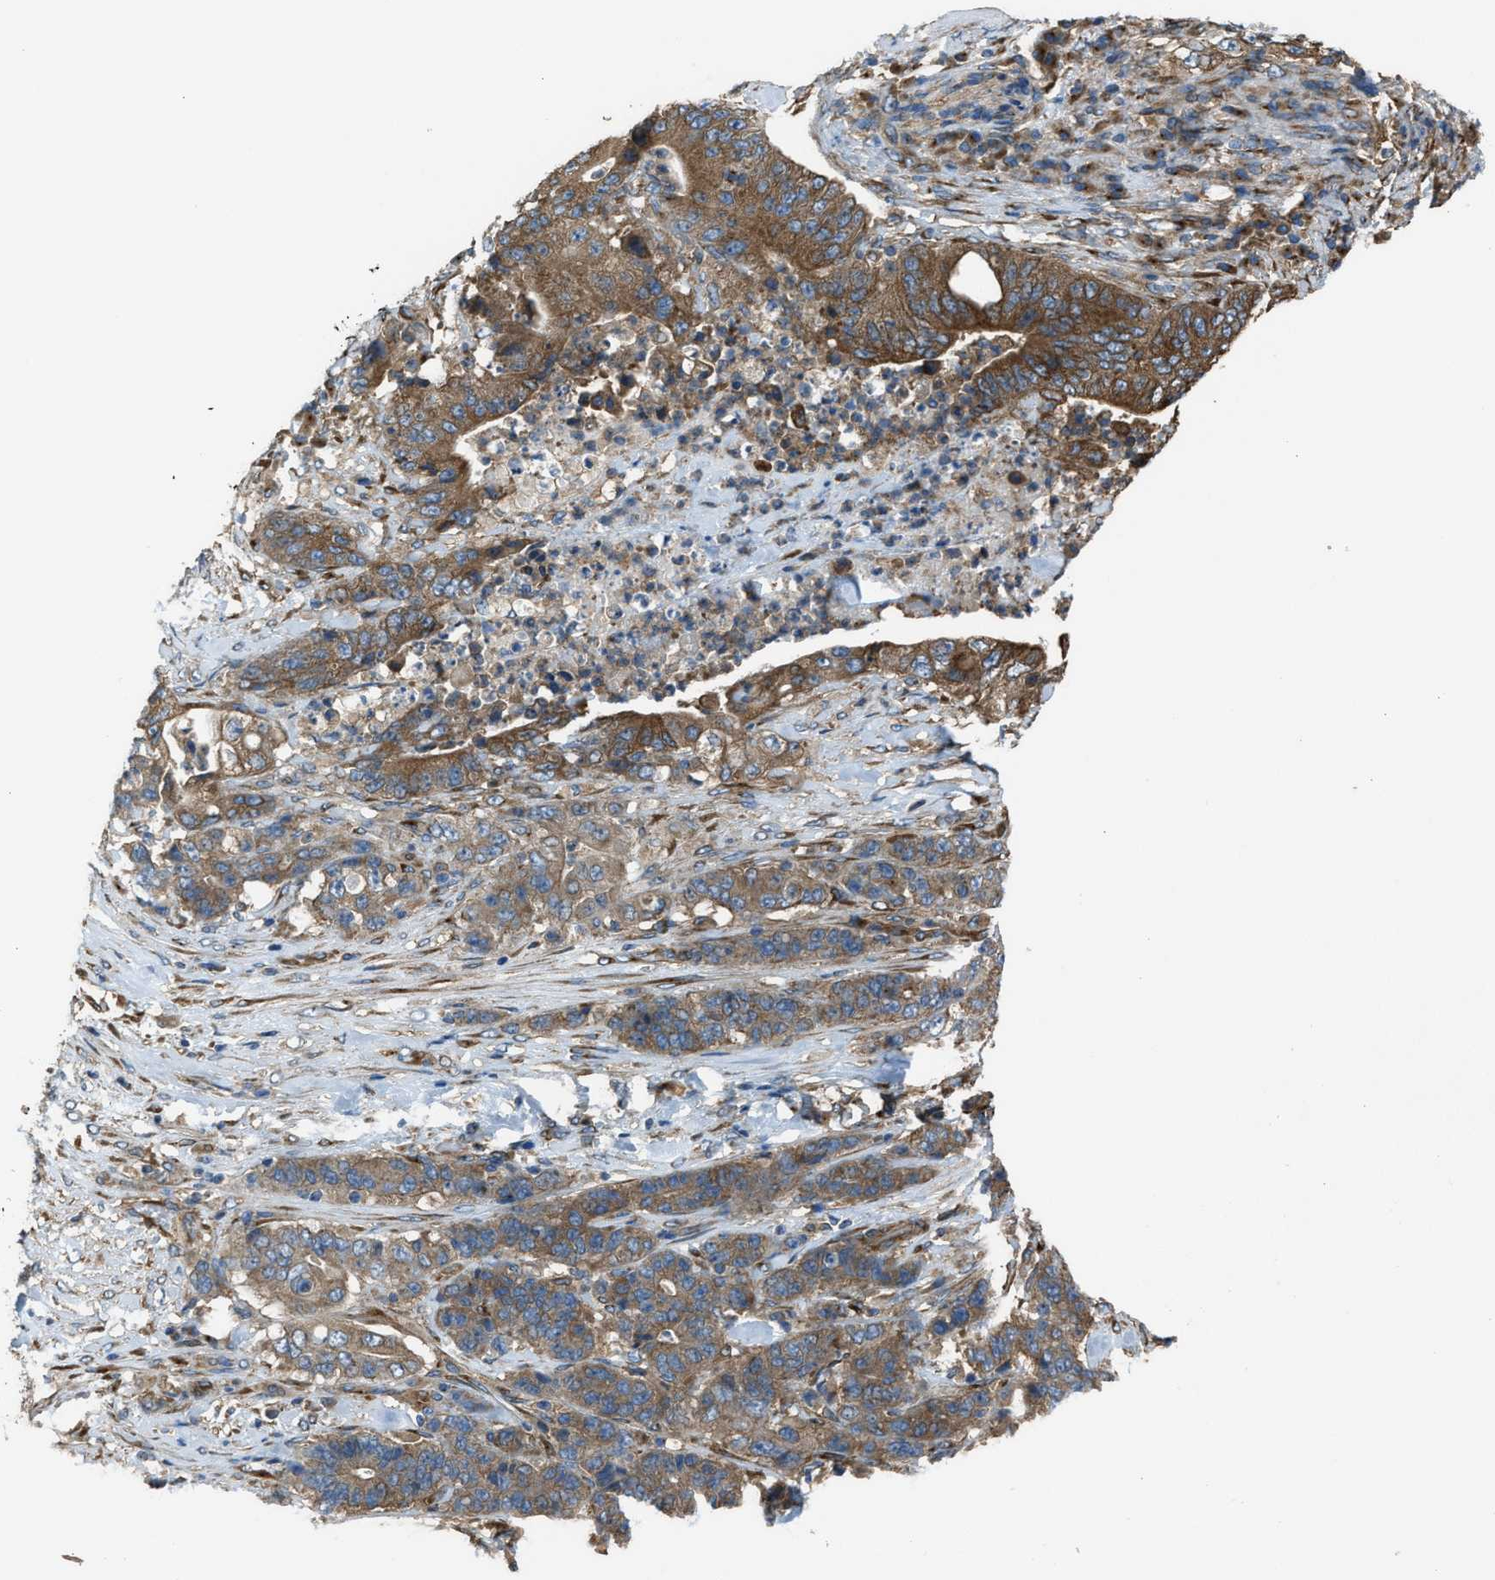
{"staining": {"intensity": "moderate", "quantity": ">75%", "location": "cytoplasmic/membranous"}, "tissue": "stomach cancer", "cell_type": "Tumor cells", "image_type": "cancer", "snomed": [{"axis": "morphology", "description": "Adenocarcinoma, NOS"}, {"axis": "topography", "description": "Stomach"}], "caption": "An image showing moderate cytoplasmic/membranous staining in approximately >75% of tumor cells in adenocarcinoma (stomach), as visualized by brown immunohistochemical staining.", "gene": "TRPC1", "patient": {"sex": "female", "age": 73}}